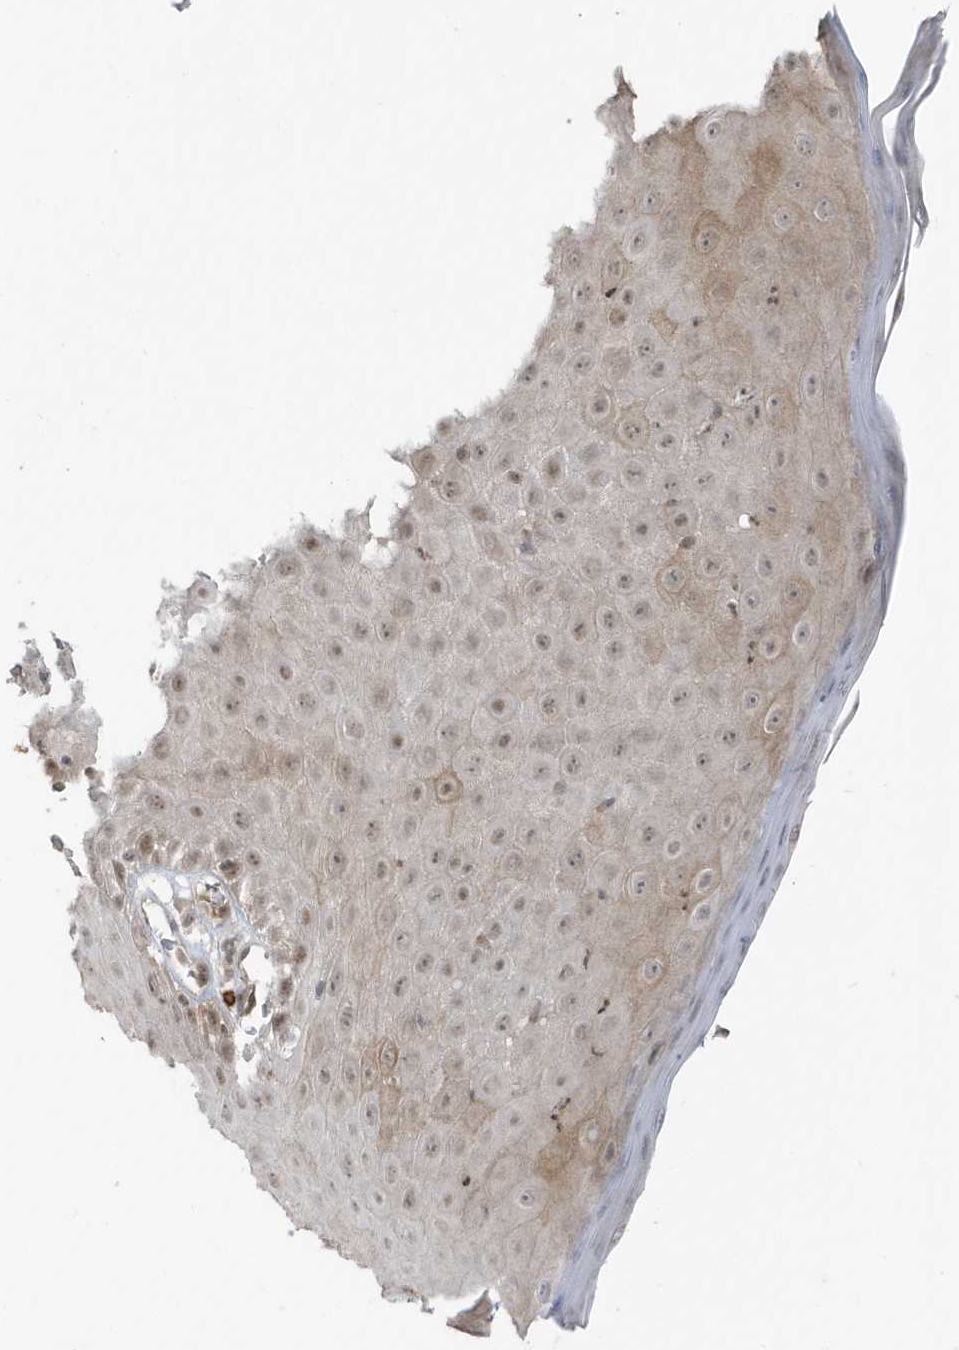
{"staining": {"intensity": "moderate", "quantity": ">75%", "location": "cytoplasmic/membranous,nuclear"}, "tissue": "skin", "cell_type": "Epidermal cells", "image_type": "normal", "snomed": [{"axis": "morphology", "description": "Normal tissue, NOS"}, {"axis": "topography", "description": "Vulva"}], "caption": "This photomicrograph displays IHC staining of unremarkable skin, with medium moderate cytoplasmic/membranous,nuclear positivity in approximately >75% of epidermal cells.", "gene": "PPP1R7", "patient": {"sex": "female", "age": 68}}